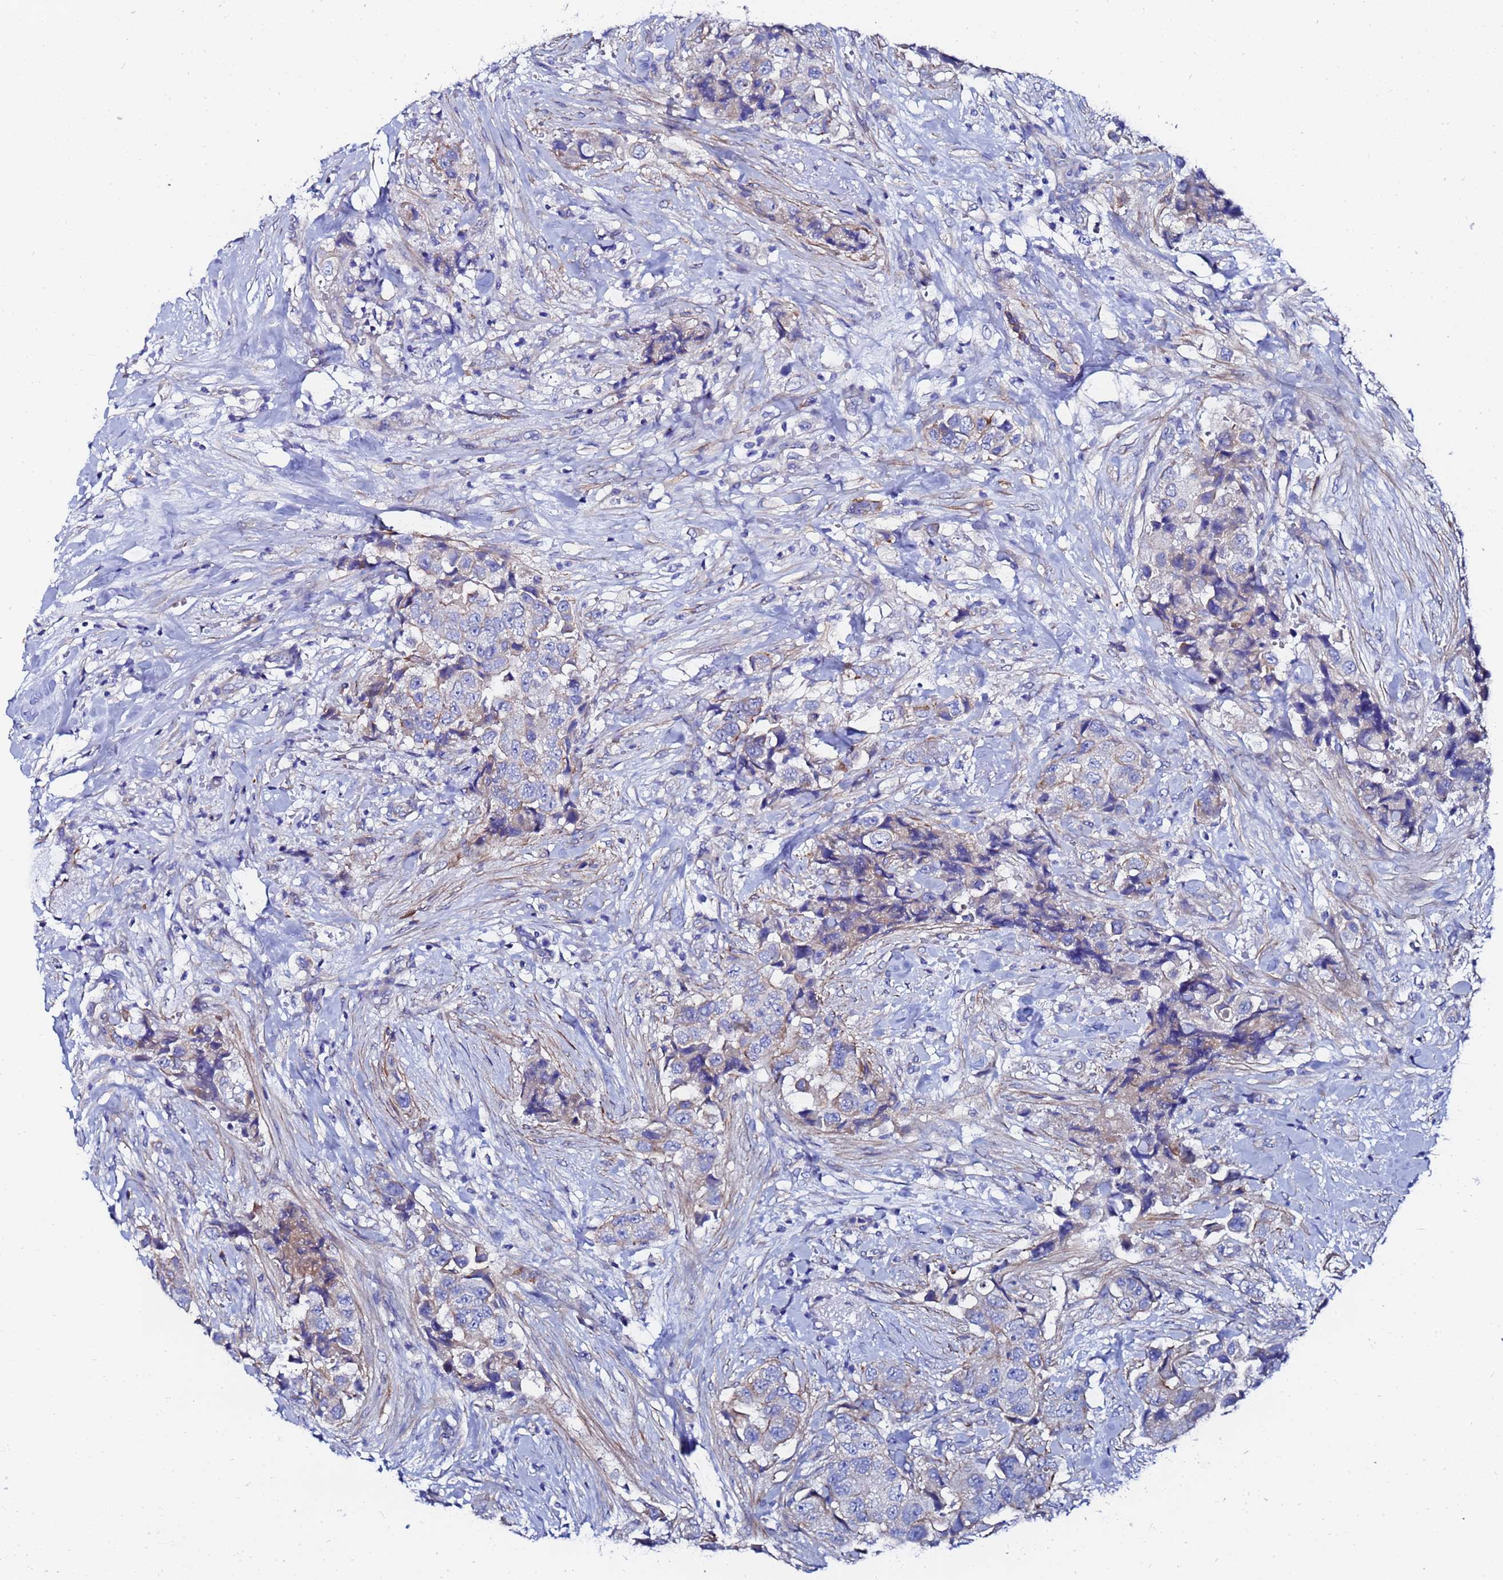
{"staining": {"intensity": "weak", "quantity": "<25%", "location": "cytoplasmic/membranous"}, "tissue": "breast cancer", "cell_type": "Tumor cells", "image_type": "cancer", "snomed": [{"axis": "morphology", "description": "Normal tissue, NOS"}, {"axis": "morphology", "description": "Duct carcinoma"}, {"axis": "topography", "description": "Breast"}], "caption": "Immunohistochemistry (IHC) micrograph of human breast cancer stained for a protein (brown), which demonstrates no staining in tumor cells.", "gene": "RAB39B", "patient": {"sex": "female", "age": 62}}